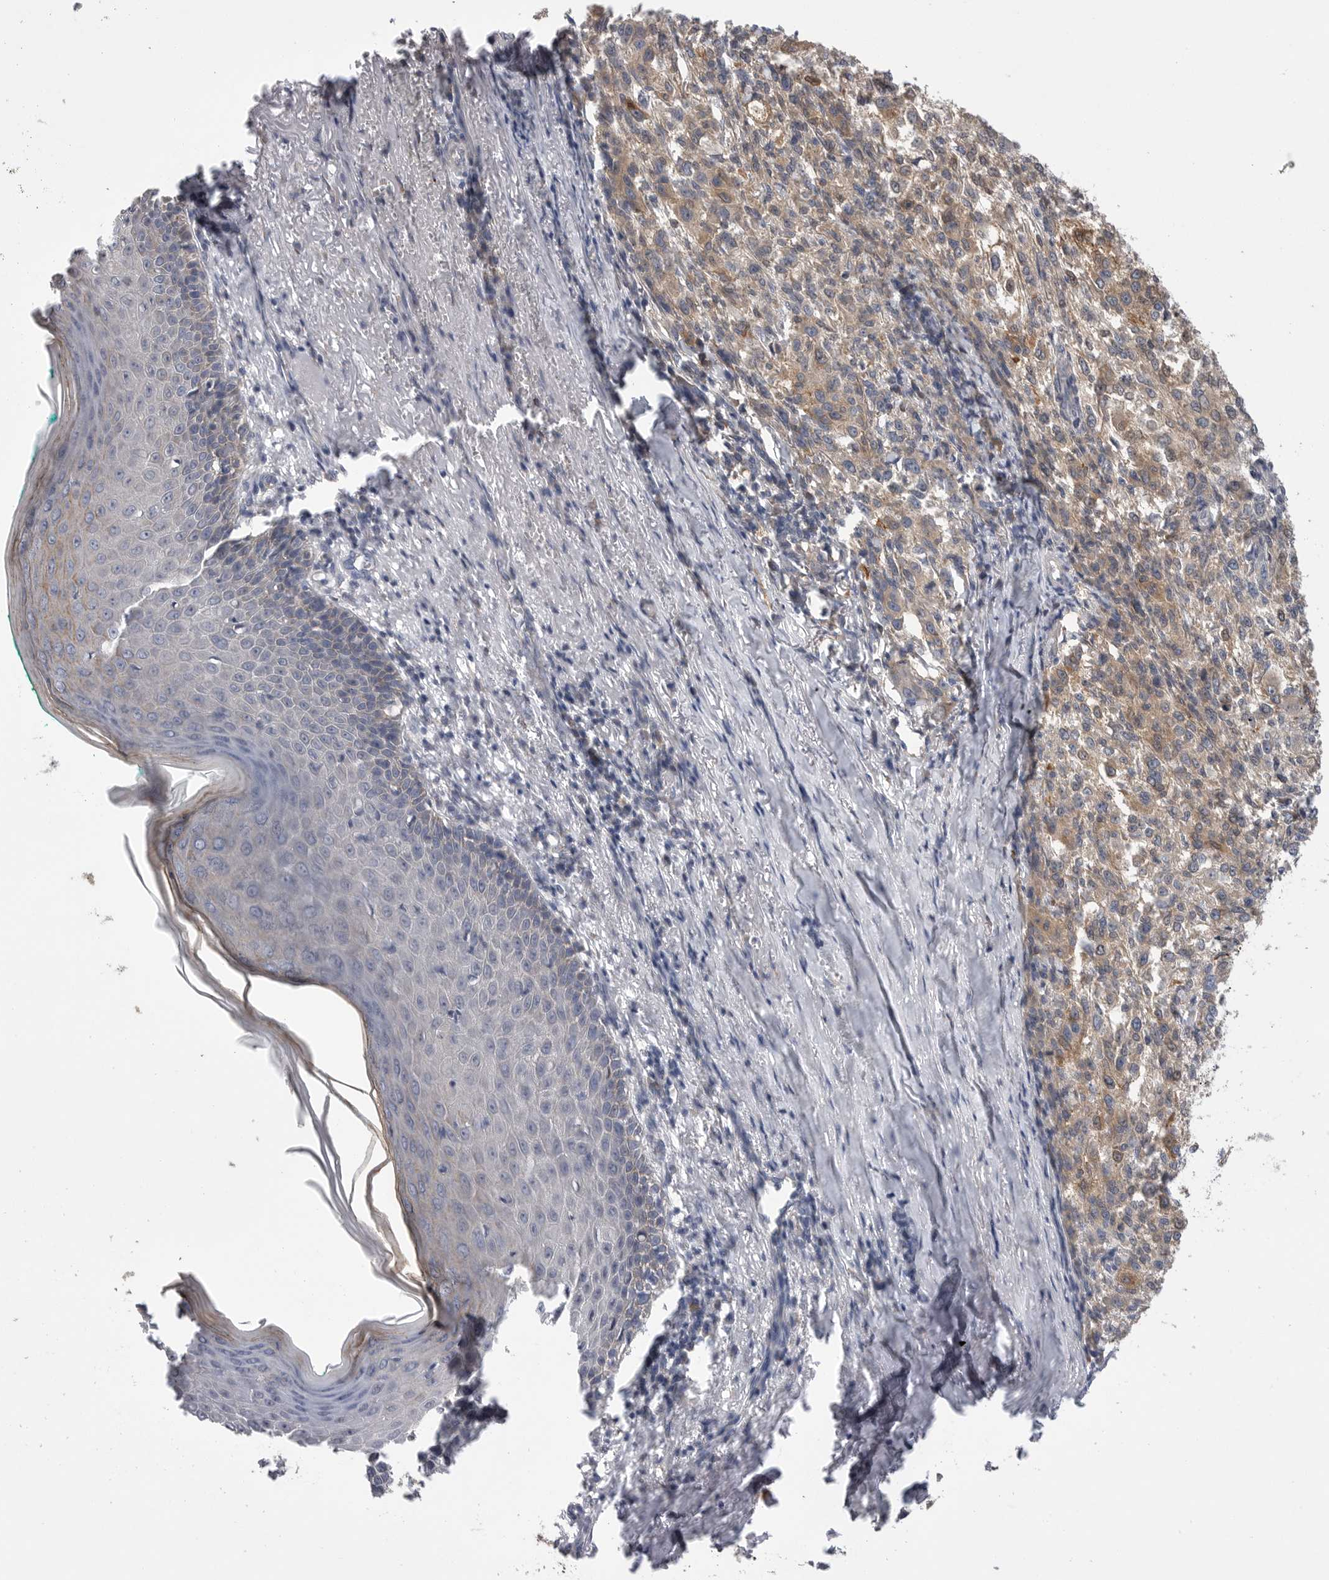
{"staining": {"intensity": "moderate", "quantity": ">75%", "location": "cytoplasmic/membranous"}, "tissue": "melanoma", "cell_type": "Tumor cells", "image_type": "cancer", "snomed": [{"axis": "morphology", "description": "Necrosis, NOS"}, {"axis": "morphology", "description": "Malignant melanoma, NOS"}, {"axis": "topography", "description": "Skin"}], "caption": "Melanoma stained with immunohistochemistry (IHC) reveals moderate cytoplasmic/membranous expression in approximately >75% of tumor cells. (DAB IHC with brightfield microscopy, high magnification).", "gene": "FBXO43", "patient": {"sex": "female", "age": 87}}